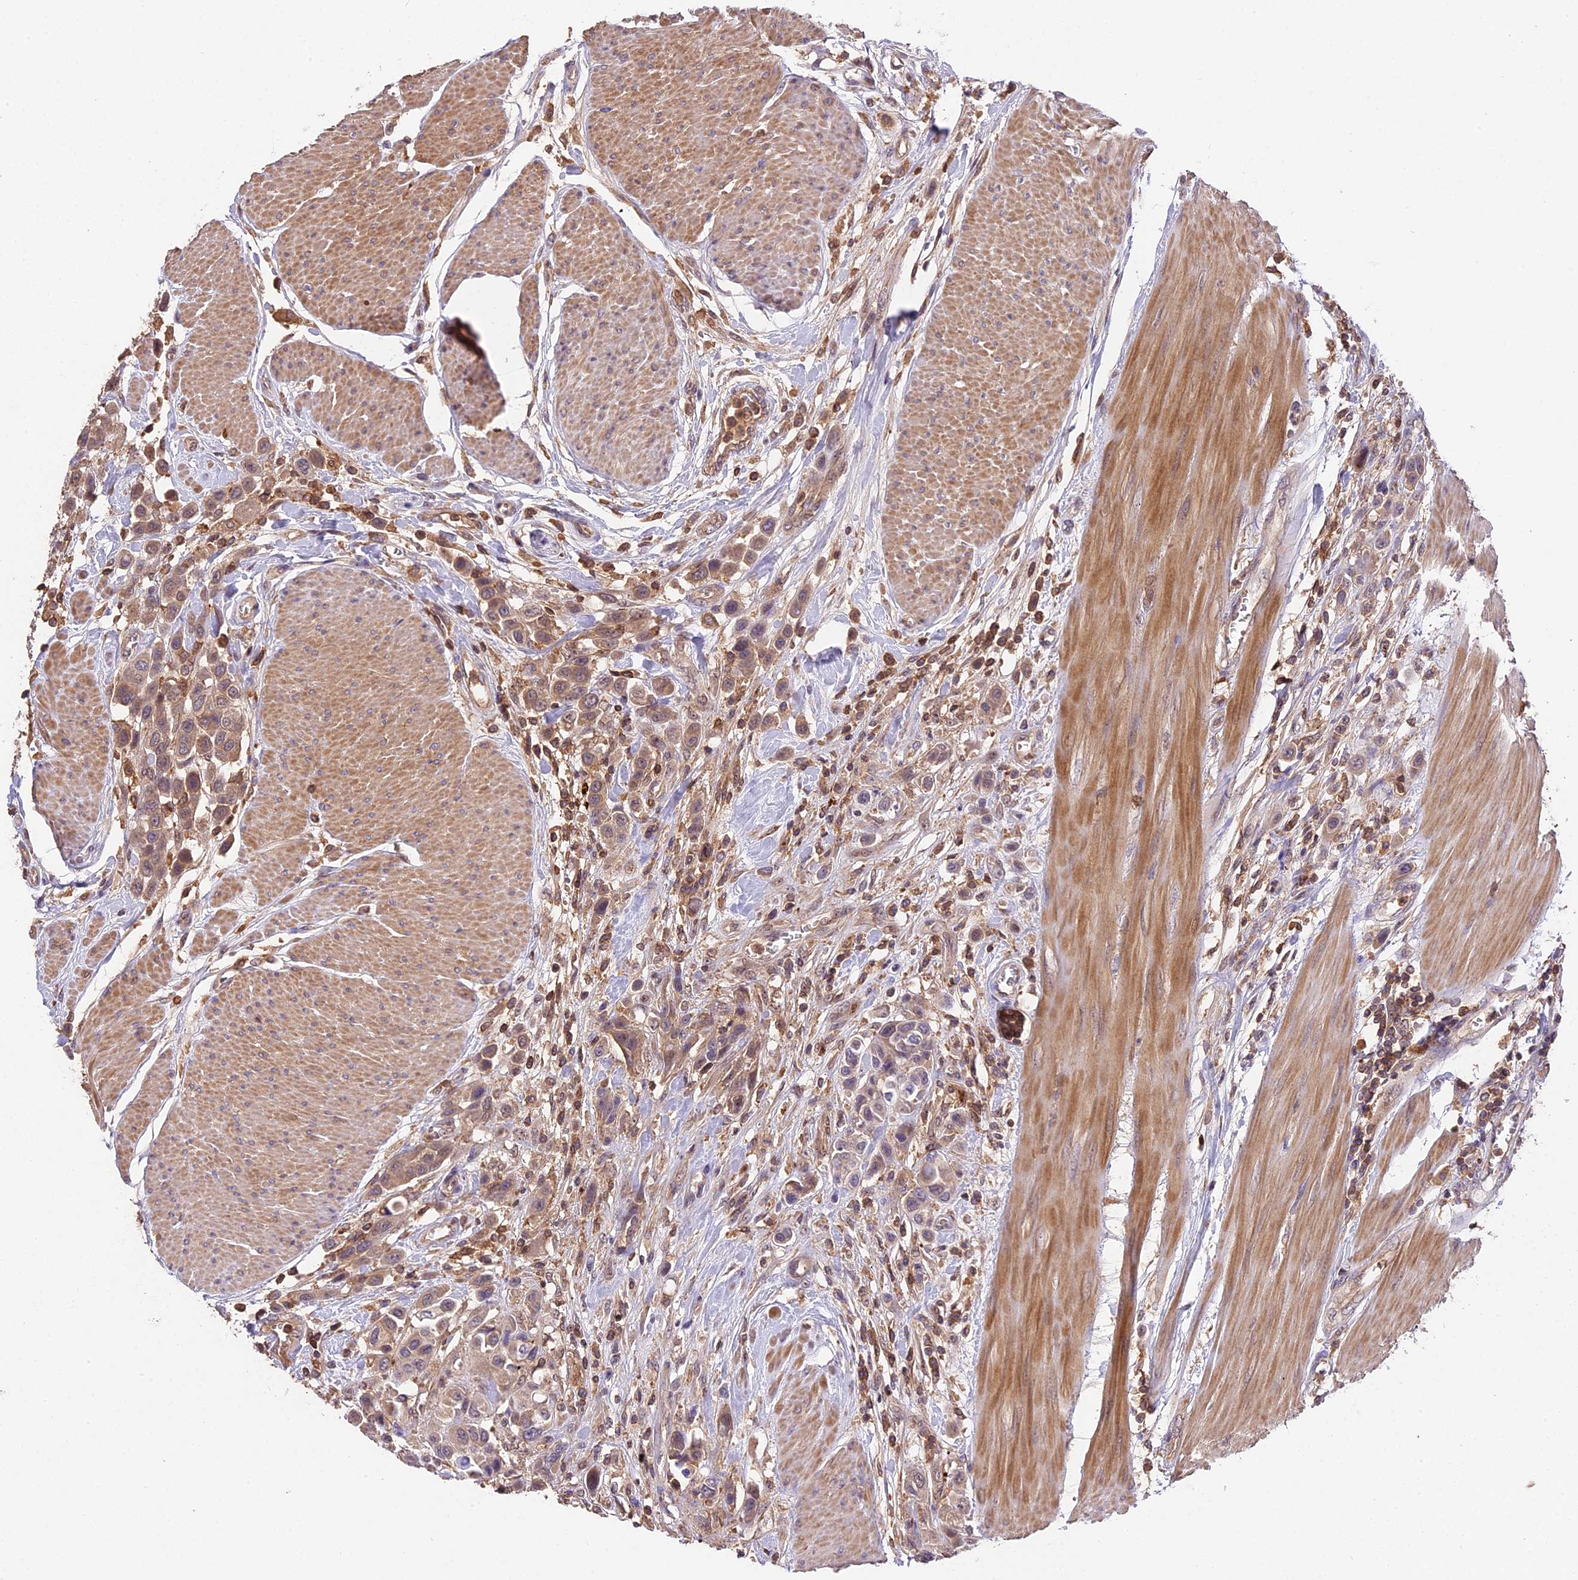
{"staining": {"intensity": "weak", "quantity": ">75%", "location": "cytoplasmic/membranous"}, "tissue": "urothelial cancer", "cell_type": "Tumor cells", "image_type": "cancer", "snomed": [{"axis": "morphology", "description": "Urothelial carcinoma, High grade"}, {"axis": "topography", "description": "Urinary bladder"}], "caption": "This is a micrograph of IHC staining of high-grade urothelial carcinoma, which shows weak staining in the cytoplasmic/membranous of tumor cells.", "gene": "SKIDA1", "patient": {"sex": "male", "age": 50}}